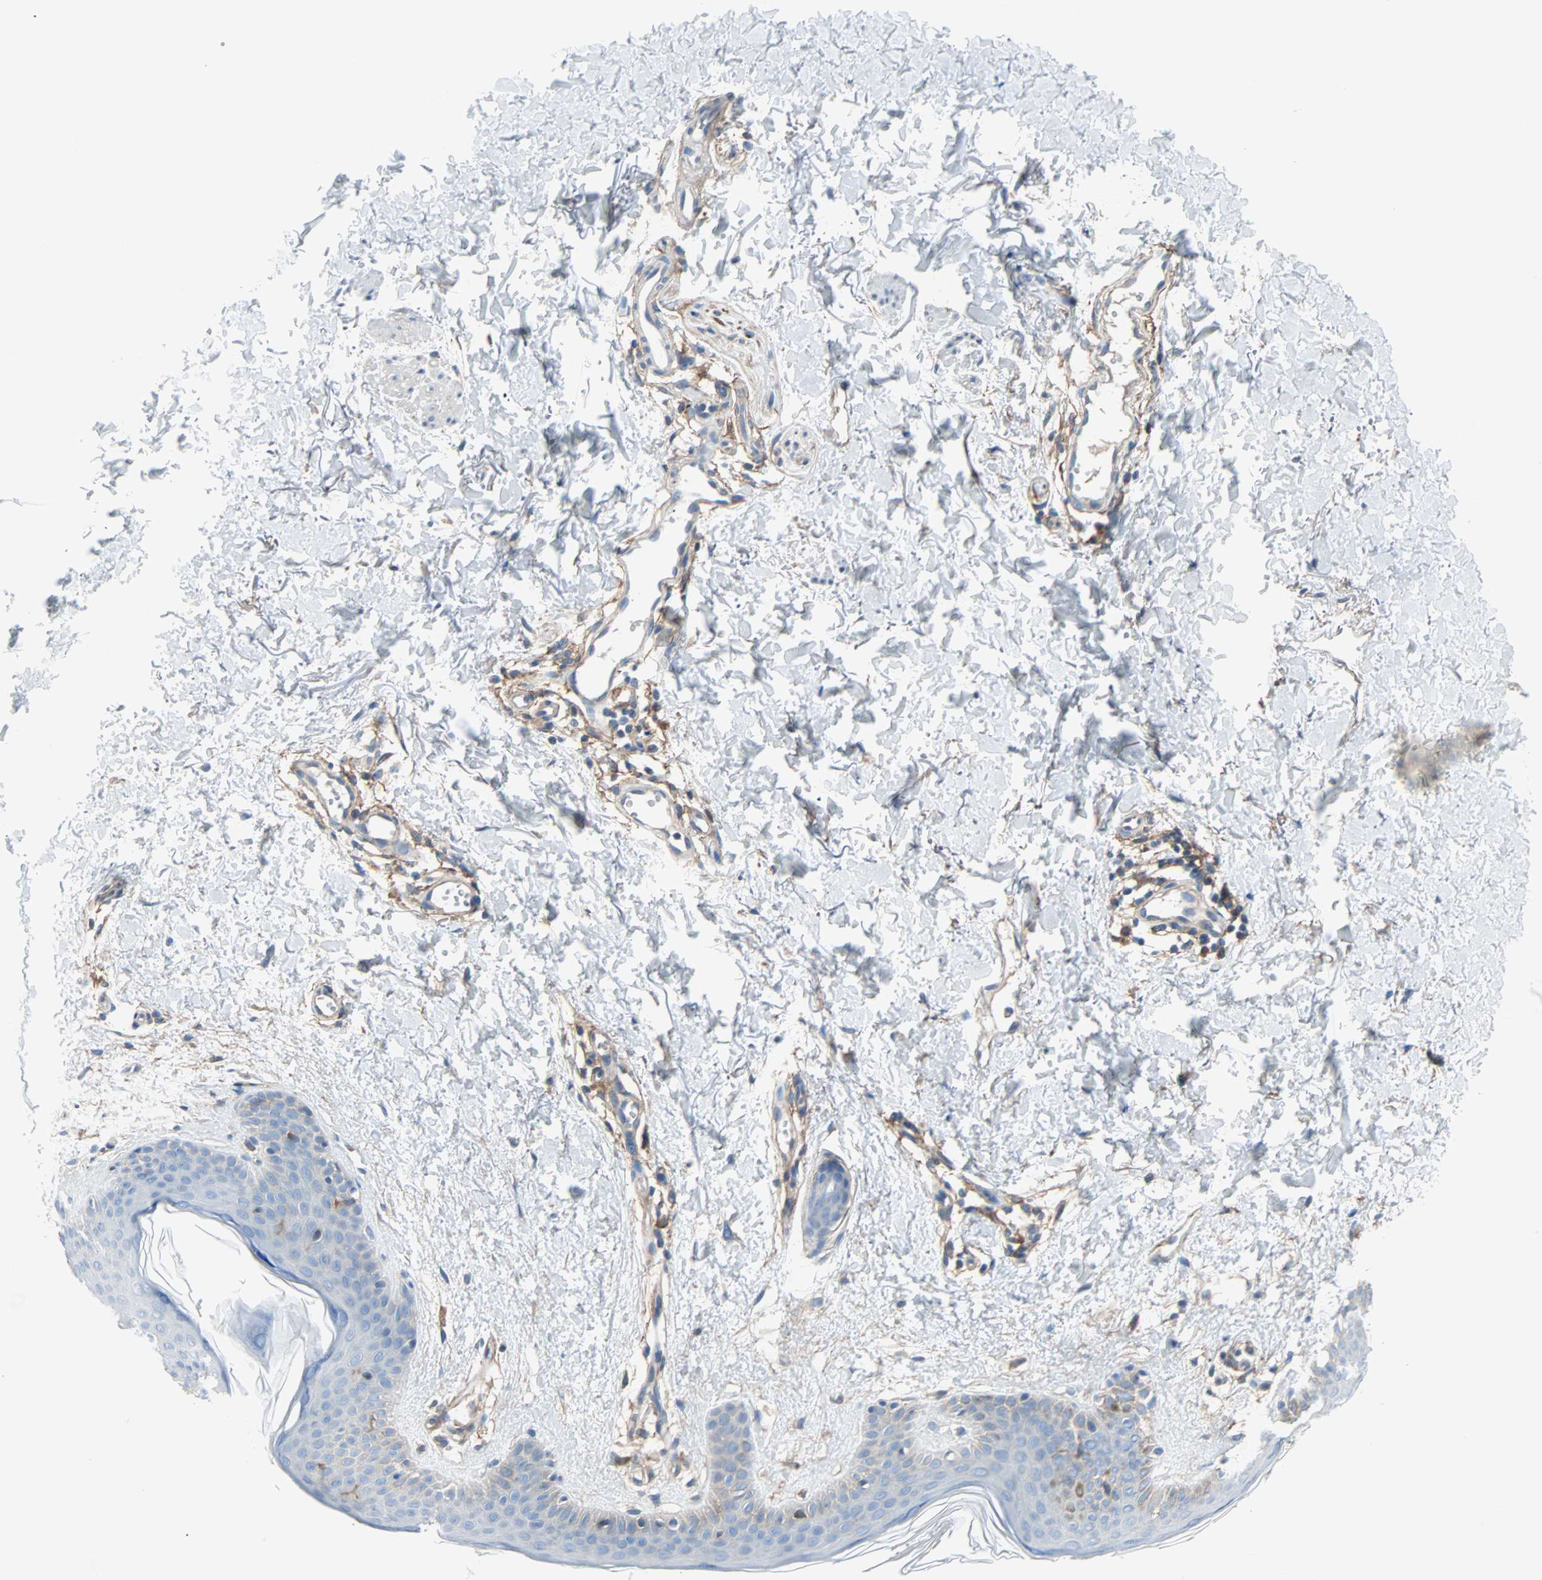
{"staining": {"intensity": "negative", "quantity": "none", "location": "none"}, "tissue": "skin", "cell_type": "Fibroblasts", "image_type": "normal", "snomed": [{"axis": "morphology", "description": "Normal tissue, NOS"}, {"axis": "topography", "description": "Skin"}], "caption": "DAB (3,3'-diaminobenzidine) immunohistochemical staining of benign human skin reveals no significant staining in fibroblasts. (DAB immunohistochemistry (IHC) with hematoxylin counter stain).", "gene": "EPB41L2", "patient": {"sex": "female", "age": 56}}